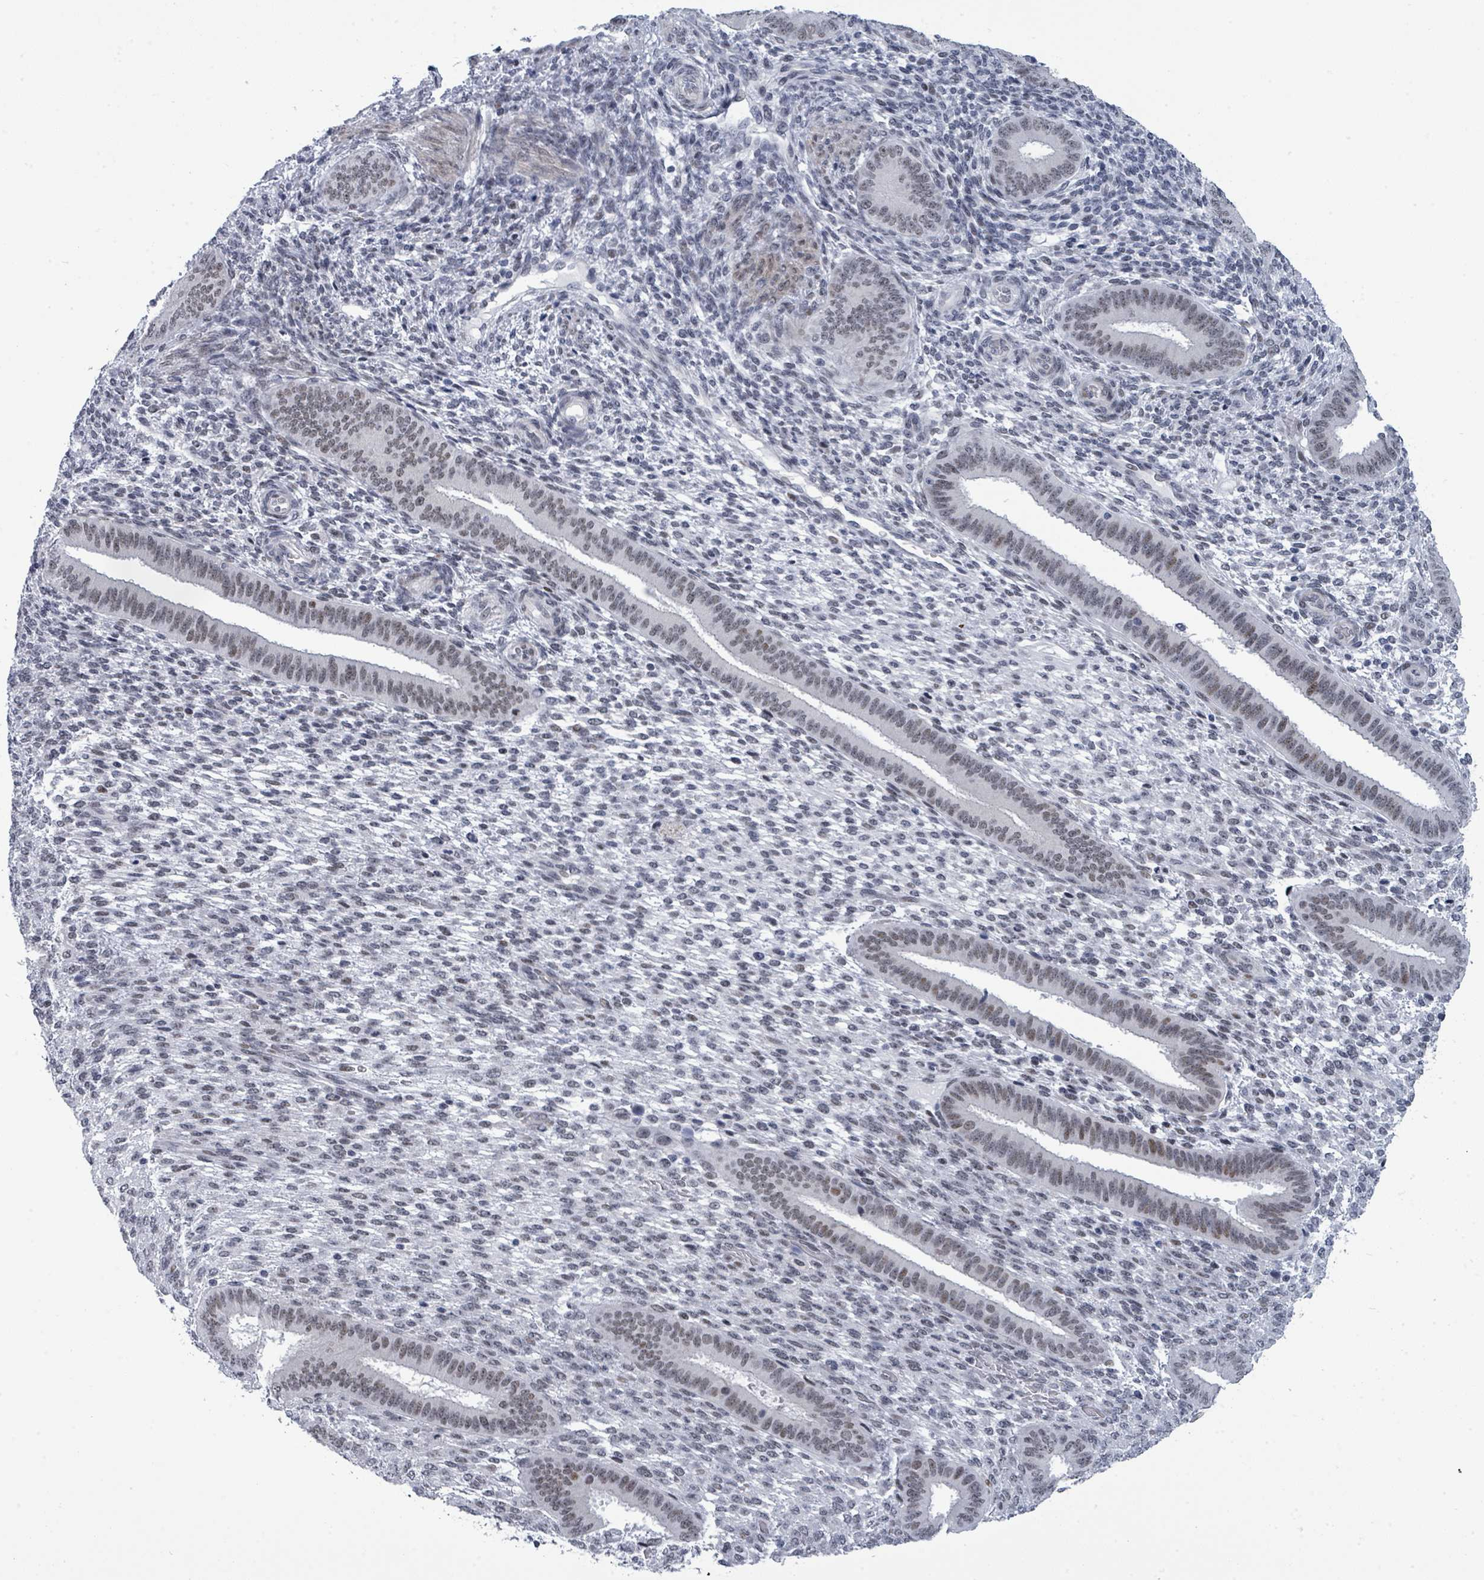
{"staining": {"intensity": "weak", "quantity": "25%-75%", "location": "nuclear"}, "tissue": "endometrium", "cell_type": "Cells in endometrial stroma", "image_type": "normal", "snomed": [{"axis": "morphology", "description": "Normal tissue, NOS"}, {"axis": "topography", "description": "Endometrium"}], "caption": "DAB (3,3'-diaminobenzidine) immunohistochemical staining of normal human endometrium shows weak nuclear protein positivity in about 25%-75% of cells in endometrial stroma.", "gene": "CT45A10", "patient": {"sex": "female", "age": 36}}